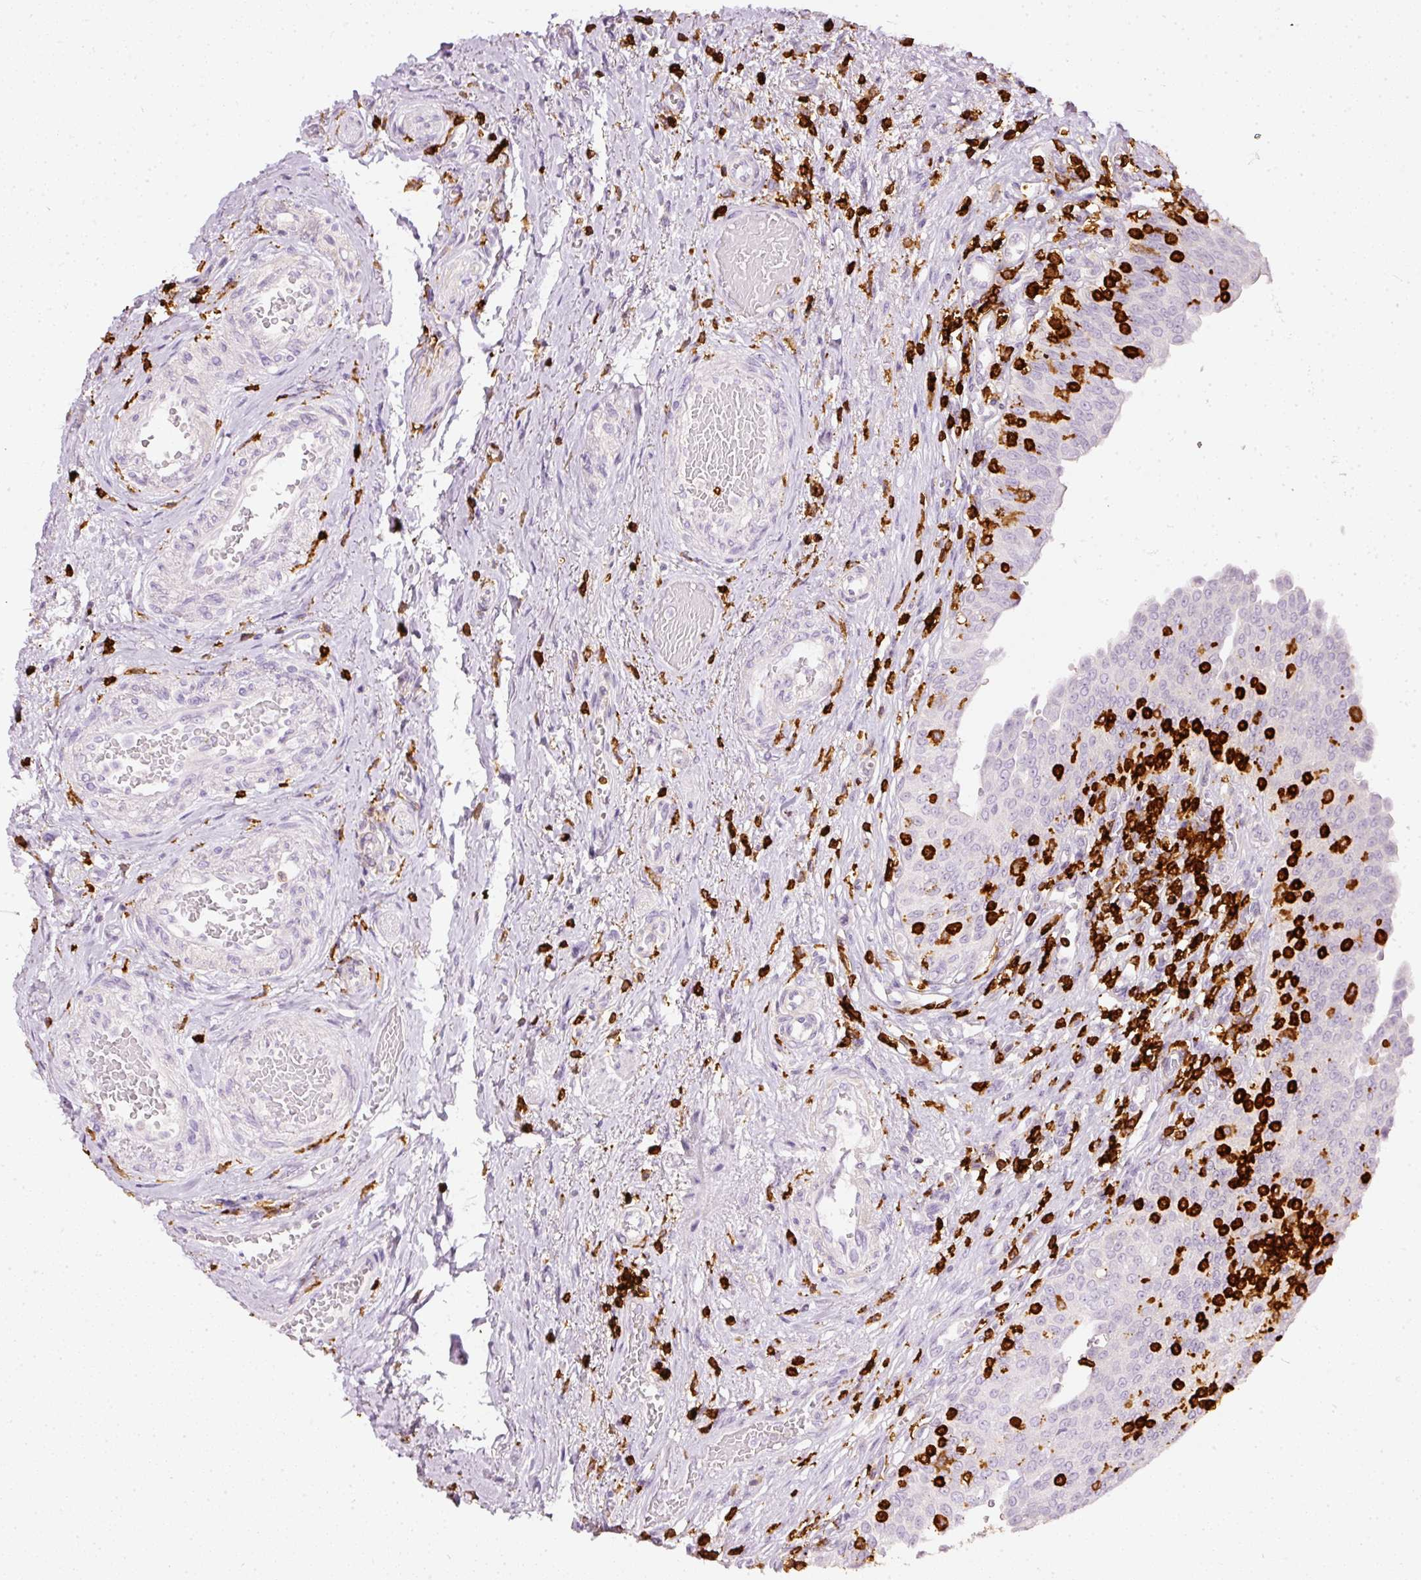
{"staining": {"intensity": "negative", "quantity": "none", "location": "none"}, "tissue": "urinary bladder", "cell_type": "Urothelial cells", "image_type": "normal", "snomed": [{"axis": "morphology", "description": "Normal tissue, NOS"}, {"axis": "topography", "description": "Urinary bladder"}], "caption": "This is an IHC image of benign urinary bladder. There is no staining in urothelial cells.", "gene": "EVL", "patient": {"sex": "male", "age": 71}}